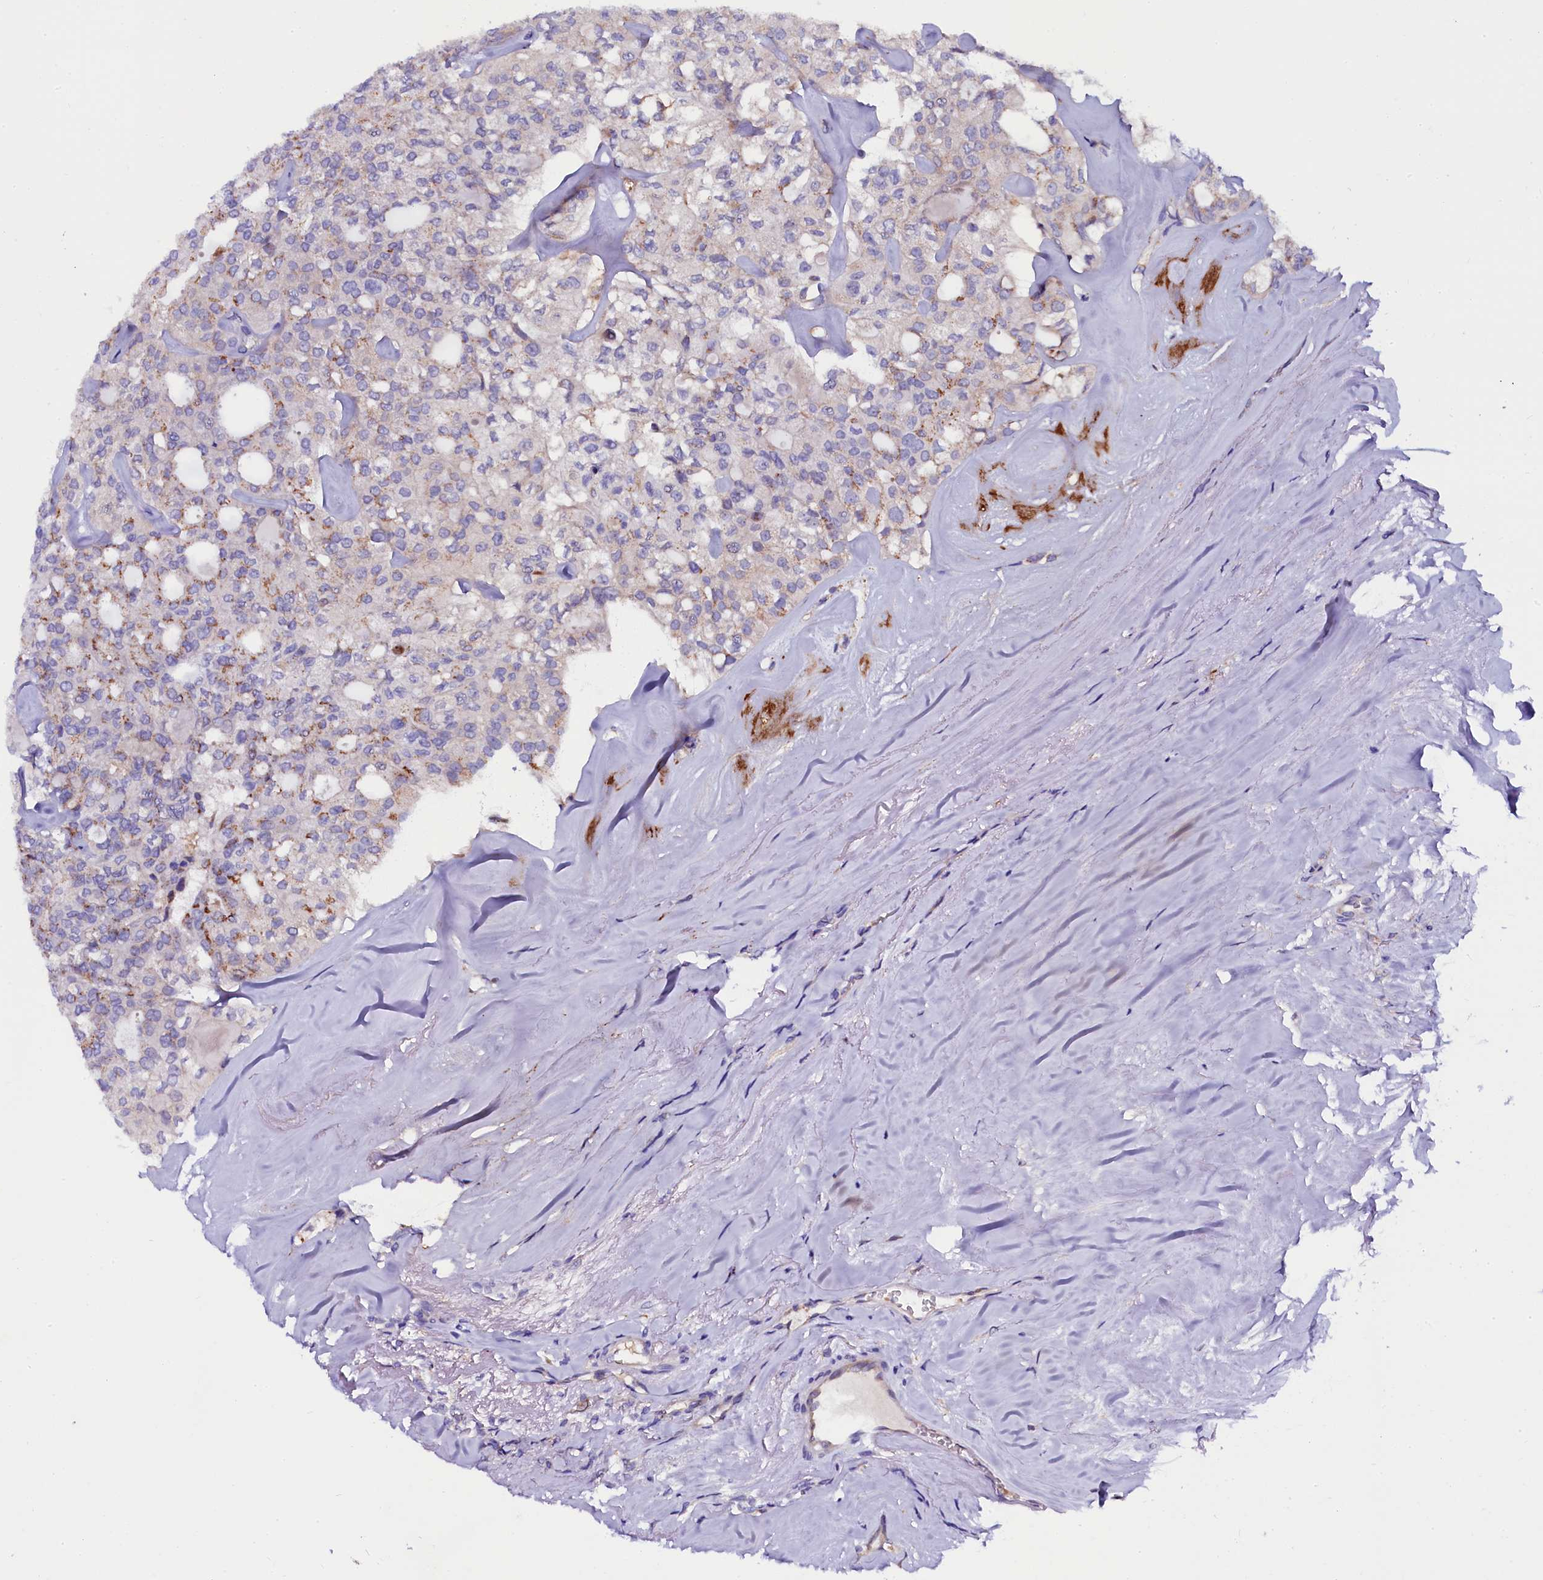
{"staining": {"intensity": "moderate", "quantity": "25%-75%", "location": "cytoplasmic/membranous"}, "tissue": "thyroid cancer", "cell_type": "Tumor cells", "image_type": "cancer", "snomed": [{"axis": "morphology", "description": "Follicular adenoma carcinoma, NOS"}, {"axis": "topography", "description": "Thyroid gland"}], "caption": "Follicular adenoma carcinoma (thyroid) stained with a brown dye shows moderate cytoplasmic/membranous positive expression in about 25%-75% of tumor cells.", "gene": "OTOL1", "patient": {"sex": "male", "age": 75}}